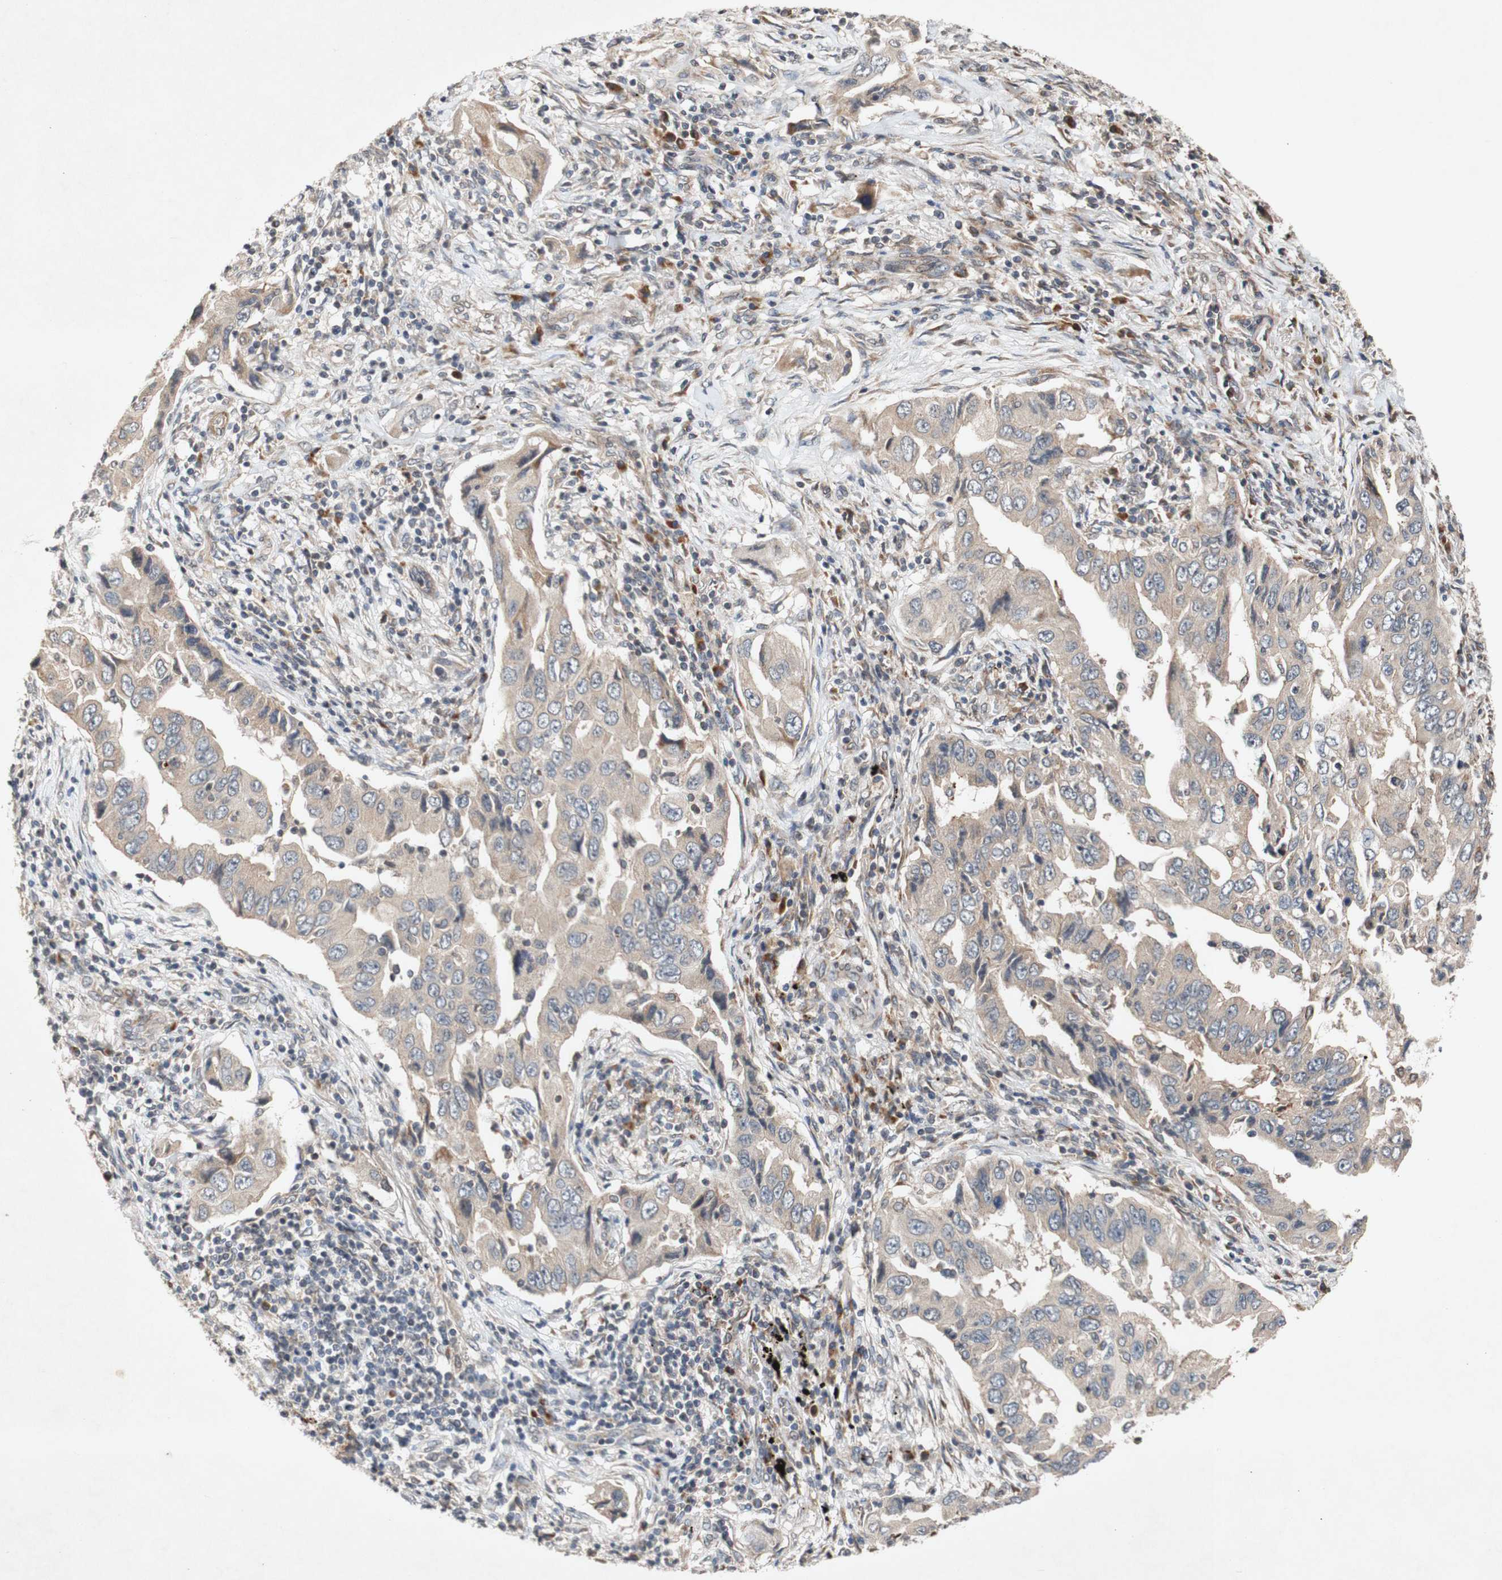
{"staining": {"intensity": "moderate", "quantity": ">75%", "location": "cytoplasmic/membranous"}, "tissue": "lung cancer", "cell_type": "Tumor cells", "image_type": "cancer", "snomed": [{"axis": "morphology", "description": "Adenocarcinoma, NOS"}, {"axis": "topography", "description": "Lung"}], "caption": "Brown immunohistochemical staining in human lung cancer reveals moderate cytoplasmic/membranous positivity in approximately >75% of tumor cells.", "gene": "PIN1", "patient": {"sex": "female", "age": 65}}